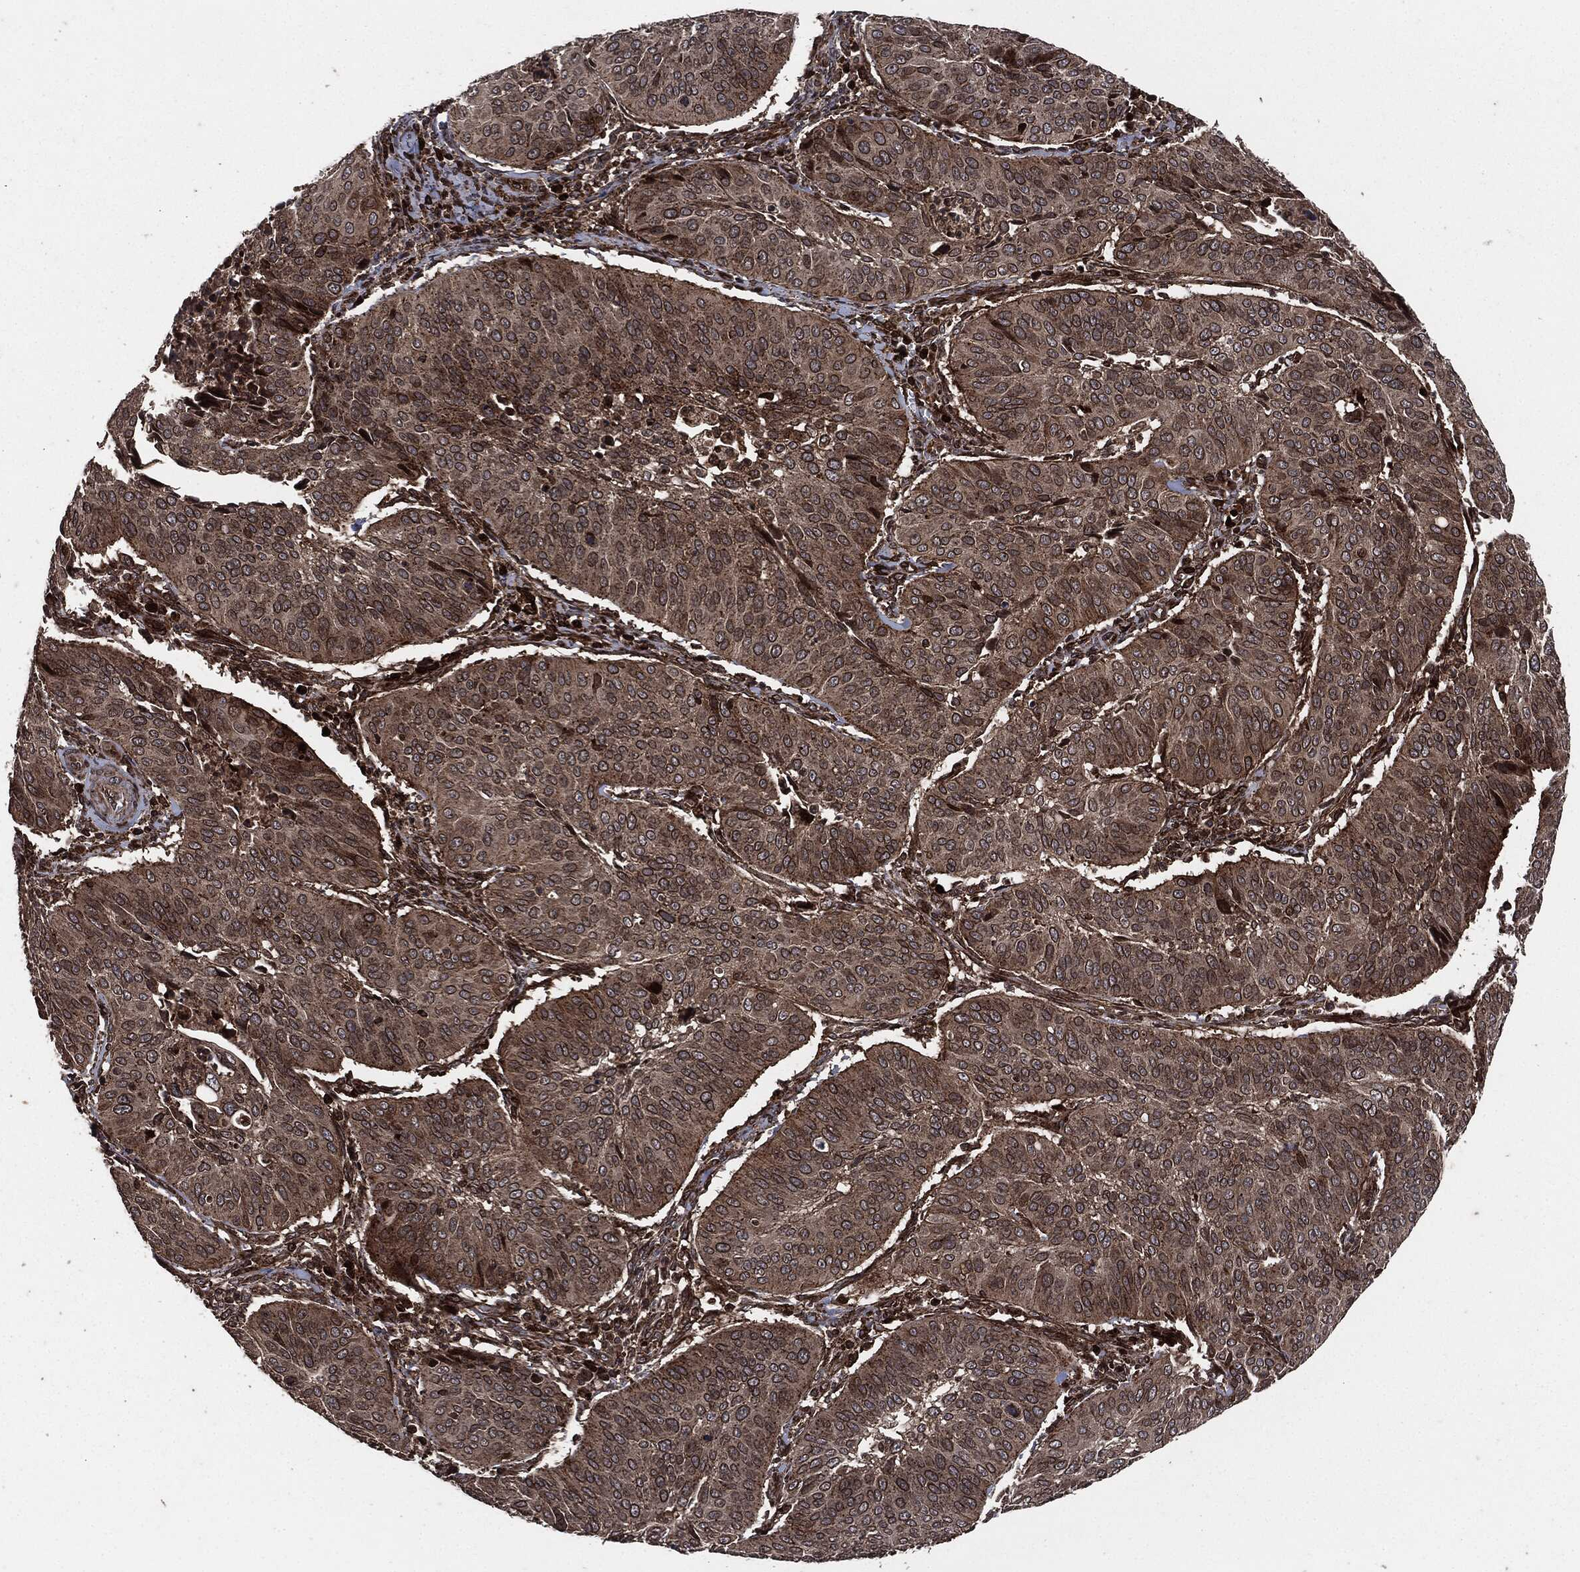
{"staining": {"intensity": "moderate", "quantity": "25%-75%", "location": "cytoplasmic/membranous"}, "tissue": "cervical cancer", "cell_type": "Tumor cells", "image_type": "cancer", "snomed": [{"axis": "morphology", "description": "Normal tissue, NOS"}, {"axis": "morphology", "description": "Squamous cell carcinoma, NOS"}, {"axis": "topography", "description": "Cervix"}], "caption": "A histopathology image of squamous cell carcinoma (cervical) stained for a protein displays moderate cytoplasmic/membranous brown staining in tumor cells. (brown staining indicates protein expression, while blue staining denotes nuclei).", "gene": "IFIT1", "patient": {"sex": "female", "age": 39}}